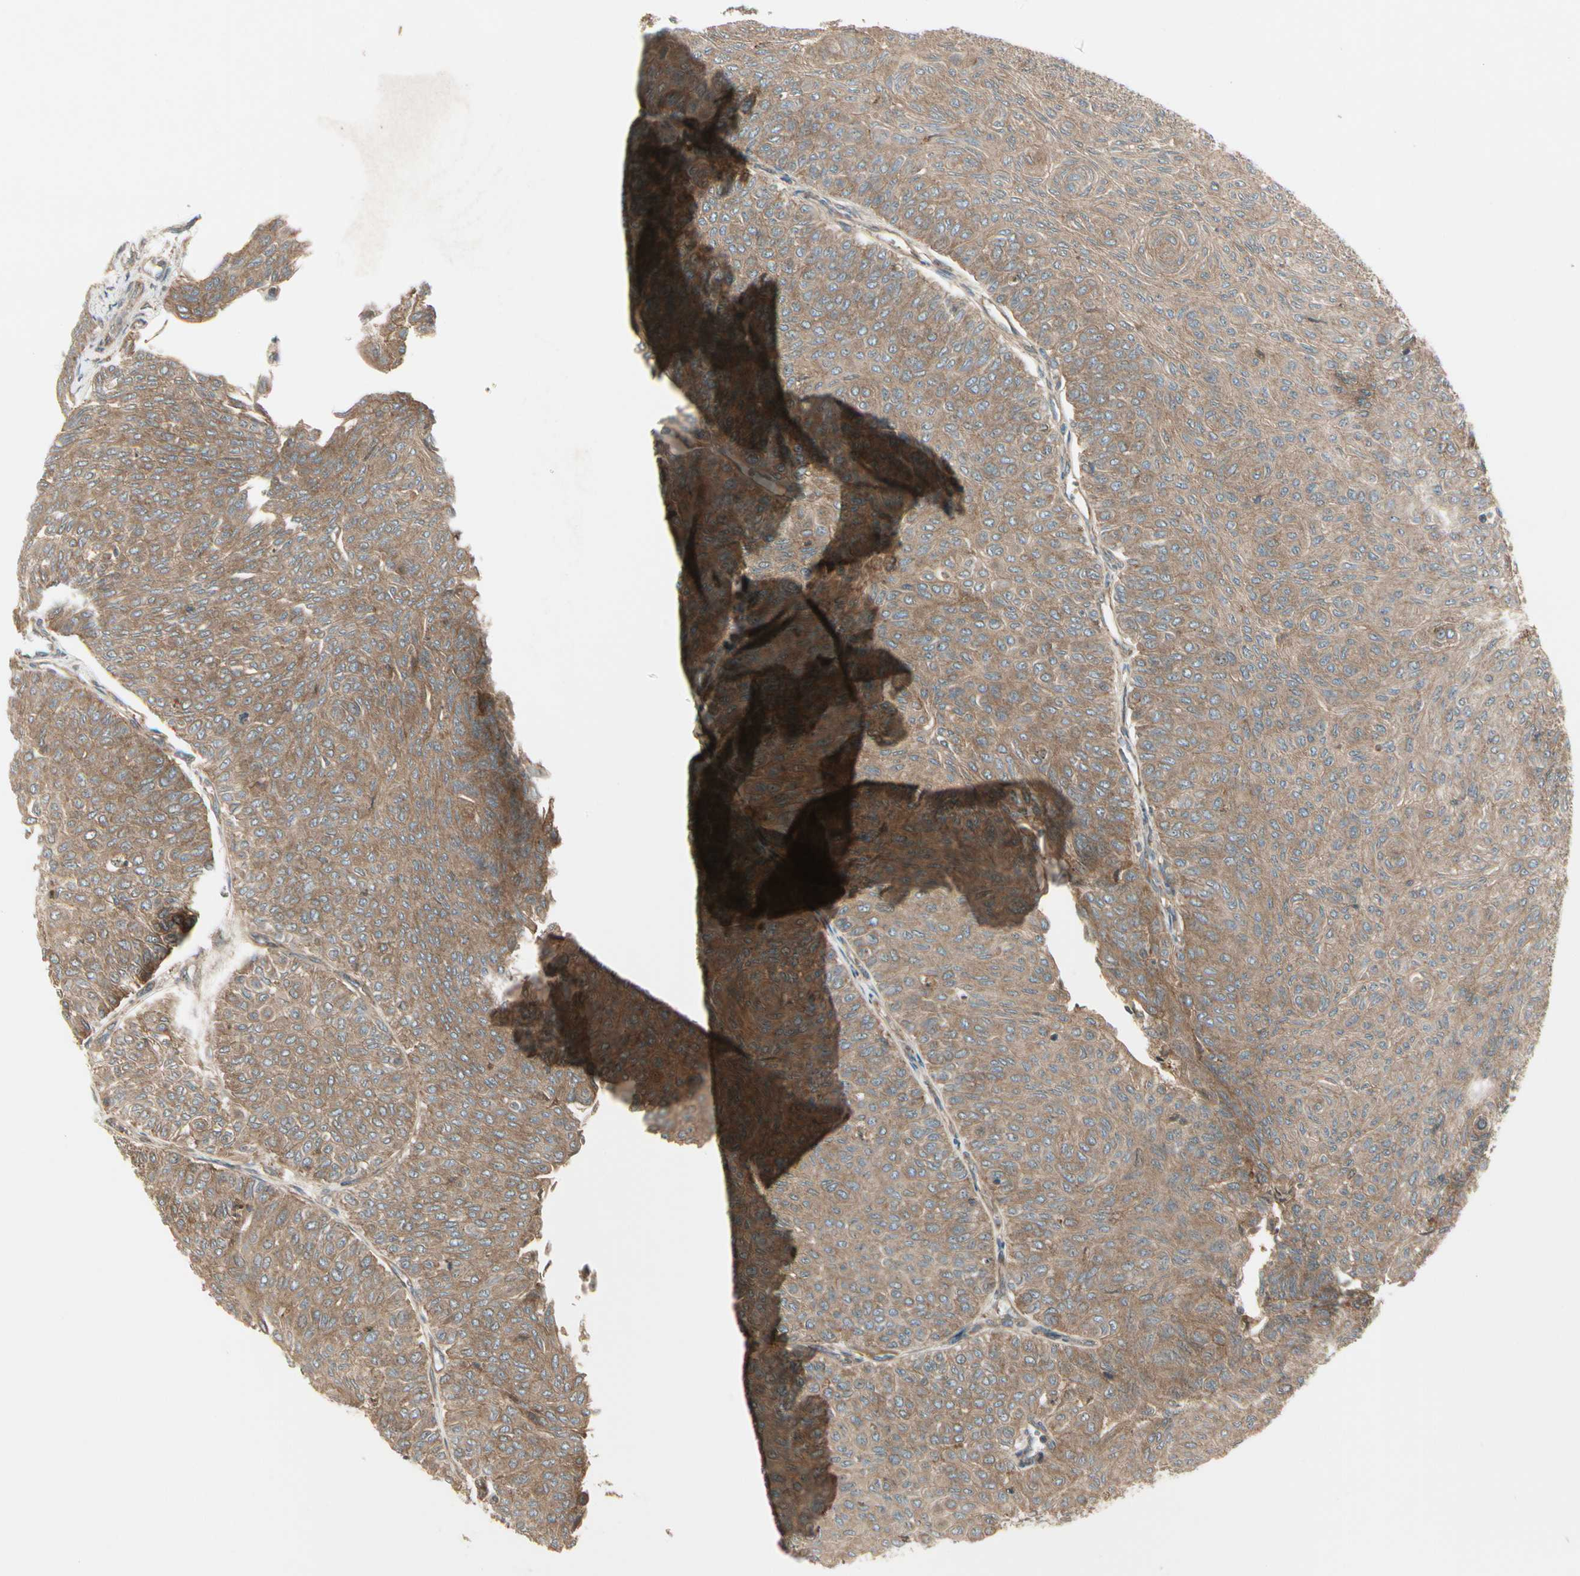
{"staining": {"intensity": "moderate", "quantity": ">75%", "location": "cytoplasmic/membranous"}, "tissue": "urothelial cancer", "cell_type": "Tumor cells", "image_type": "cancer", "snomed": [{"axis": "morphology", "description": "Urothelial carcinoma, Low grade"}, {"axis": "topography", "description": "Urinary bladder"}], "caption": "Immunohistochemical staining of human urothelial carcinoma (low-grade) reveals medium levels of moderate cytoplasmic/membranous positivity in approximately >75% of tumor cells.", "gene": "FKBP15", "patient": {"sex": "male", "age": 78}}